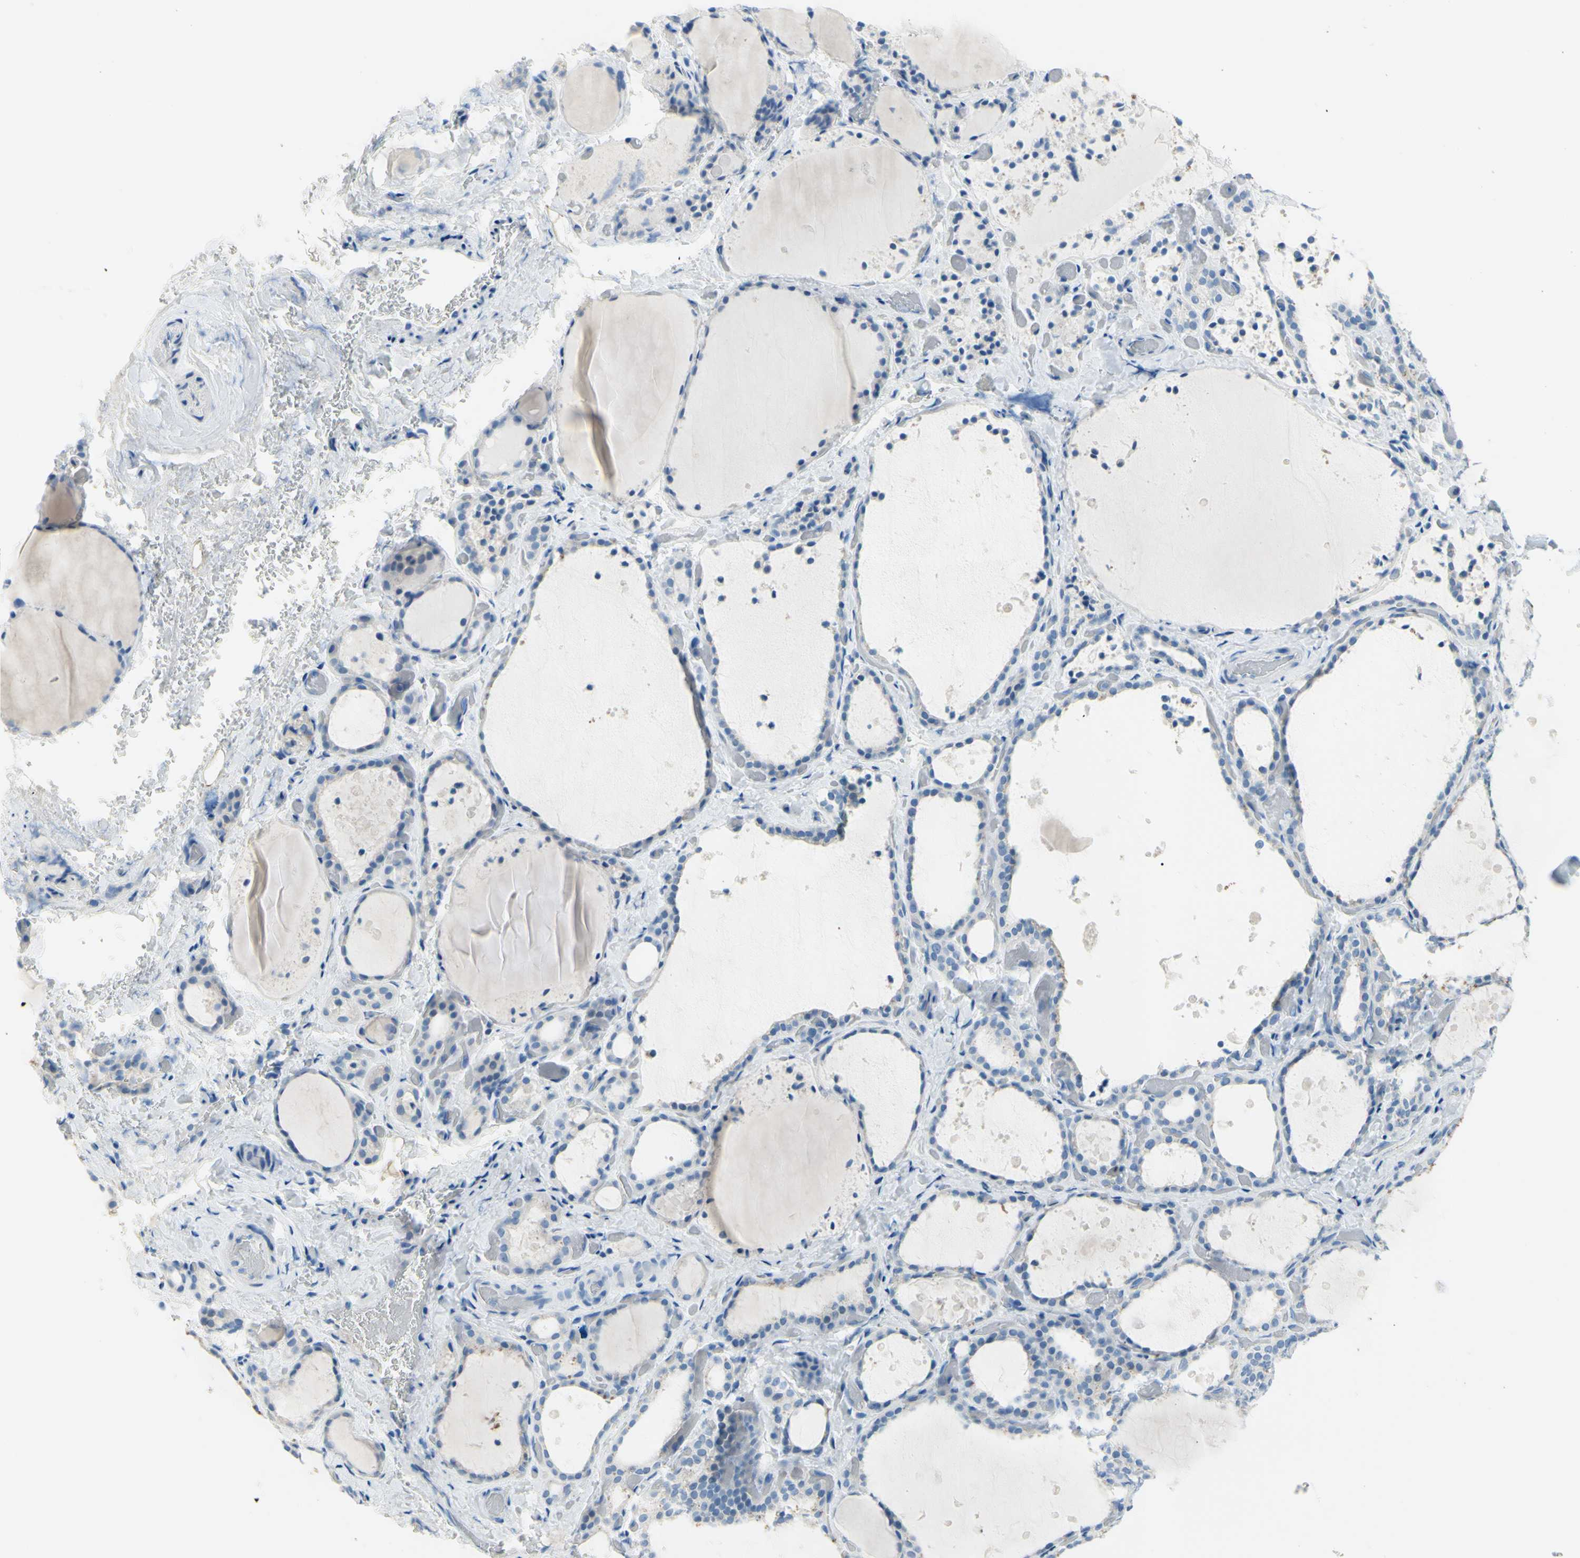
{"staining": {"intensity": "negative", "quantity": "none", "location": "none"}, "tissue": "thyroid gland", "cell_type": "Glandular cells", "image_type": "normal", "snomed": [{"axis": "morphology", "description": "Normal tissue, NOS"}, {"axis": "topography", "description": "Thyroid gland"}], "caption": "Immunohistochemistry image of unremarkable thyroid gland: thyroid gland stained with DAB (3,3'-diaminobenzidine) reveals no significant protein expression in glandular cells.", "gene": "DCT", "patient": {"sex": "female", "age": 44}}